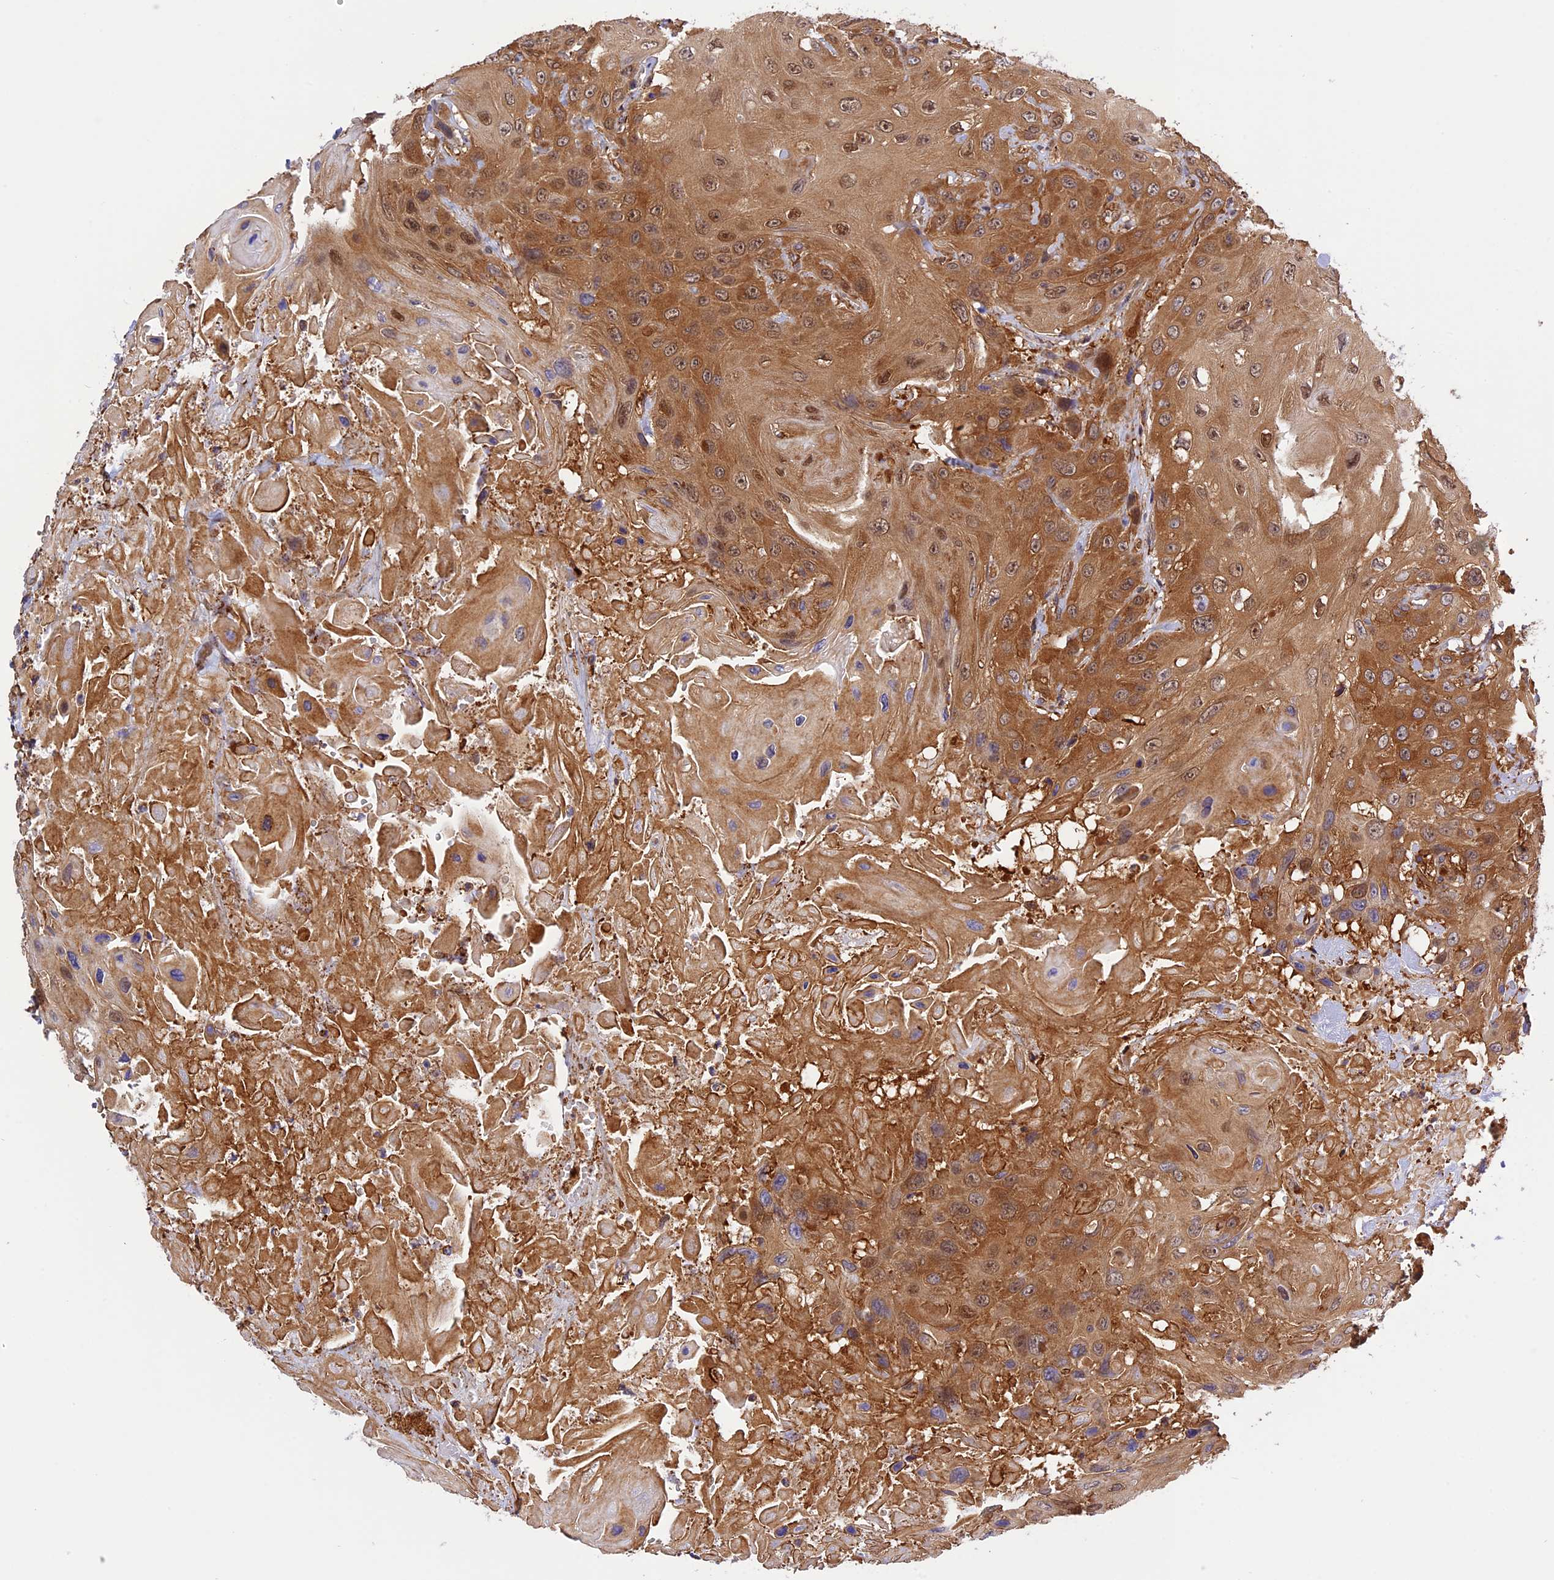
{"staining": {"intensity": "moderate", "quantity": ">75%", "location": "cytoplasmic/membranous,nuclear"}, "tissue": "head and neck cancer", "cell_type": "Tumor cells", "image_type": "cancer", "snomed": [{"axis": "morphology", "description": "Squamous cell carcinoma, NOS"}, {"axis": "topography", "description": "Head-Neck"}], "caption": "This histopathology image displays head and neck cancer (squamous cell carcinoma) stained with immunohistochemistry (IHC) to label a protein in brown. The cytoplasmic/membranous and nuclear of tumor cells show moderate positivity for the protein. Nuclei are counter-stained blue.", "gene": "C5orf22", "patient": {"sex": "male", "age": 81}}